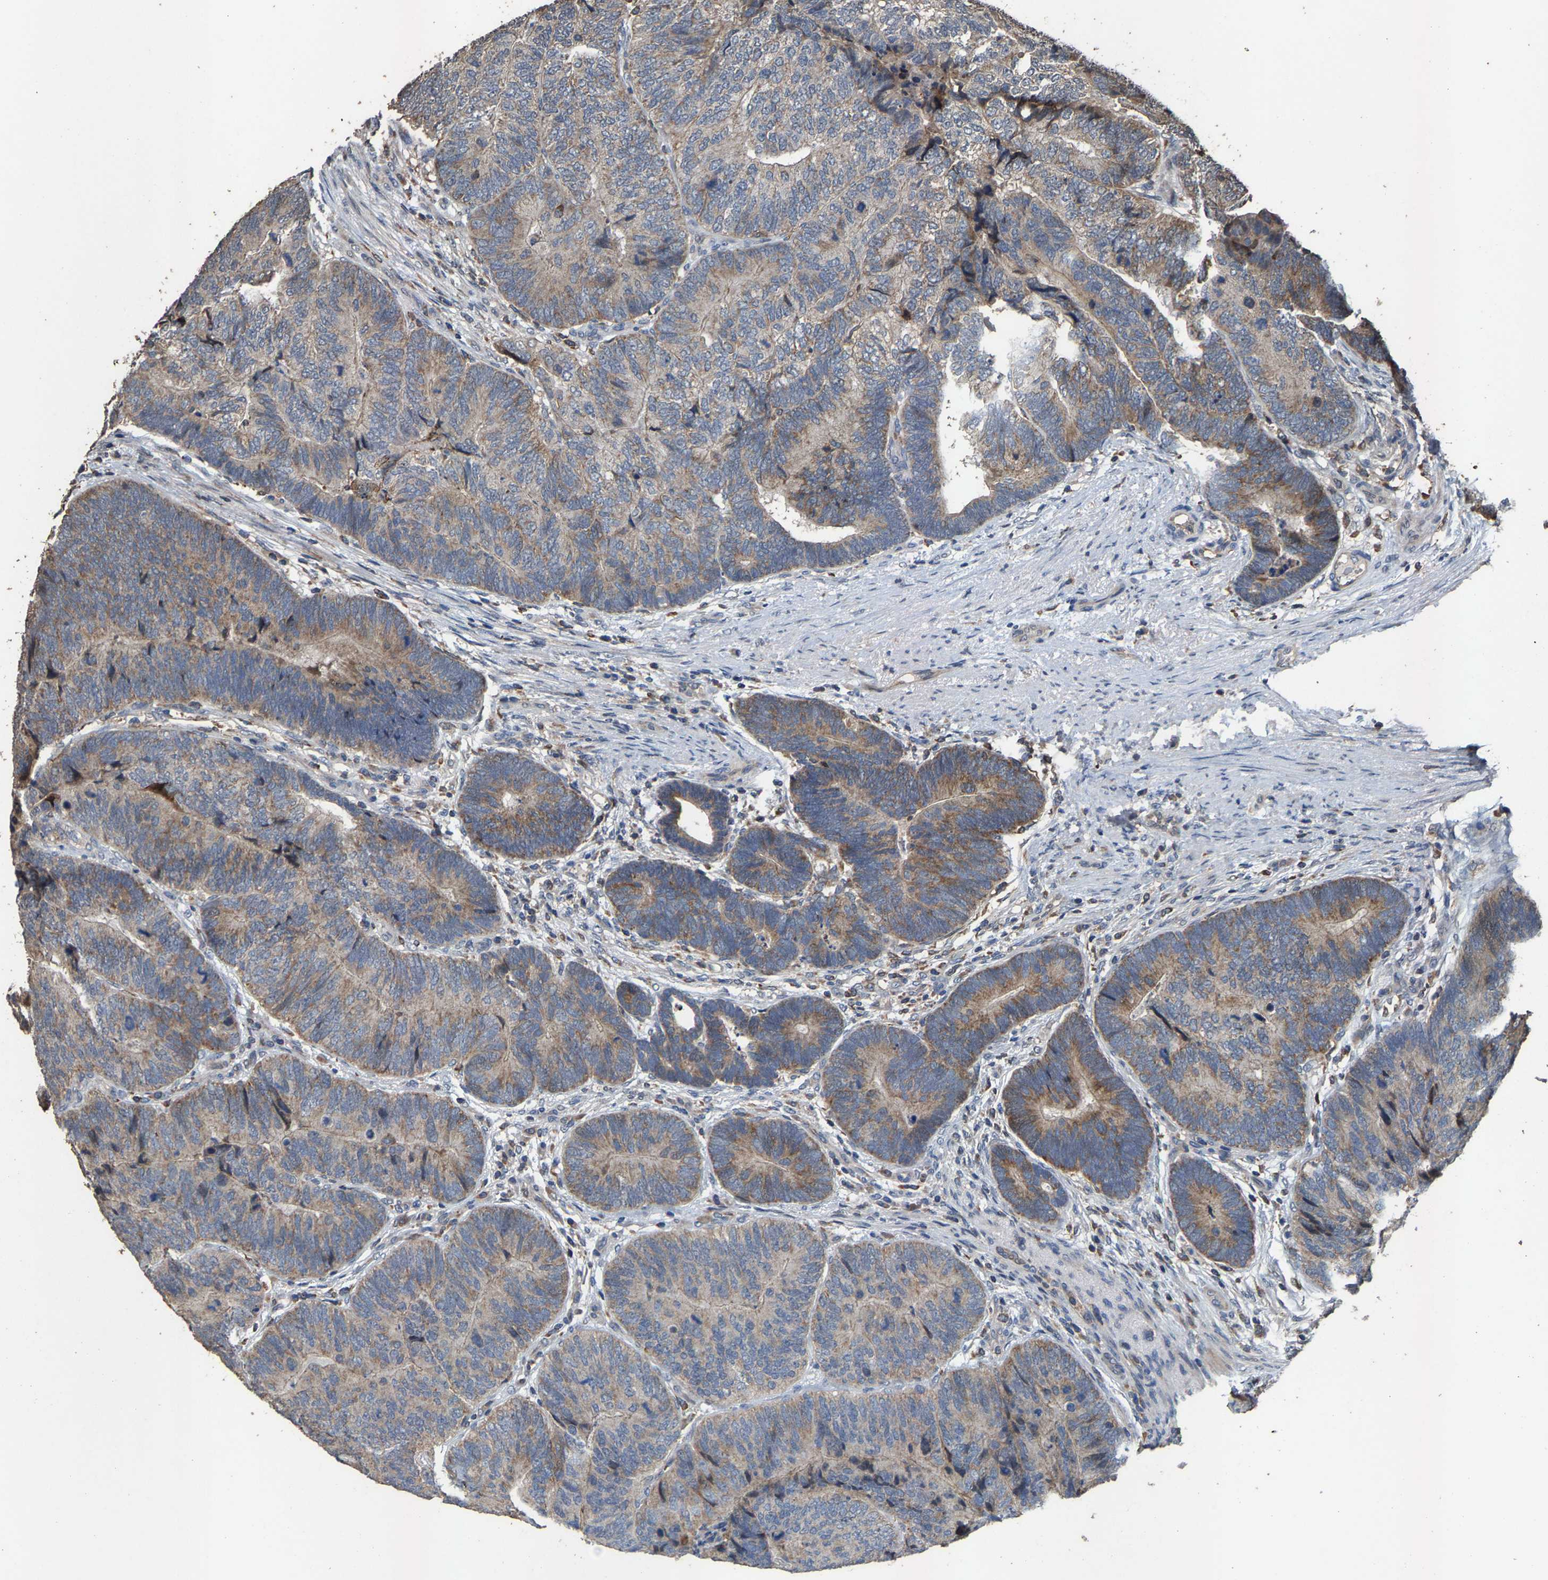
{"staining": {"intensity": "moderate", "quantity": ">75%", "location": "cytoplasmic/membranous"}, "tissue": "colorectal cancer", "cell_type": "Tumor cells", "image_type": "cancer", "snomed": [{"axis": "morphology", "description": "Adenocarcinoma, NOS"}, {"axis": "topography", "description": "Colon"}], "caption": "A medium amount of moderate cytoplasmic/membranous staining is present in approximately >75% of tumor cells in colorectal cancer (adenocarcinoma) tissue.", "gene": "TDRKH", "patient": {"sex": "female", "age": 67}}